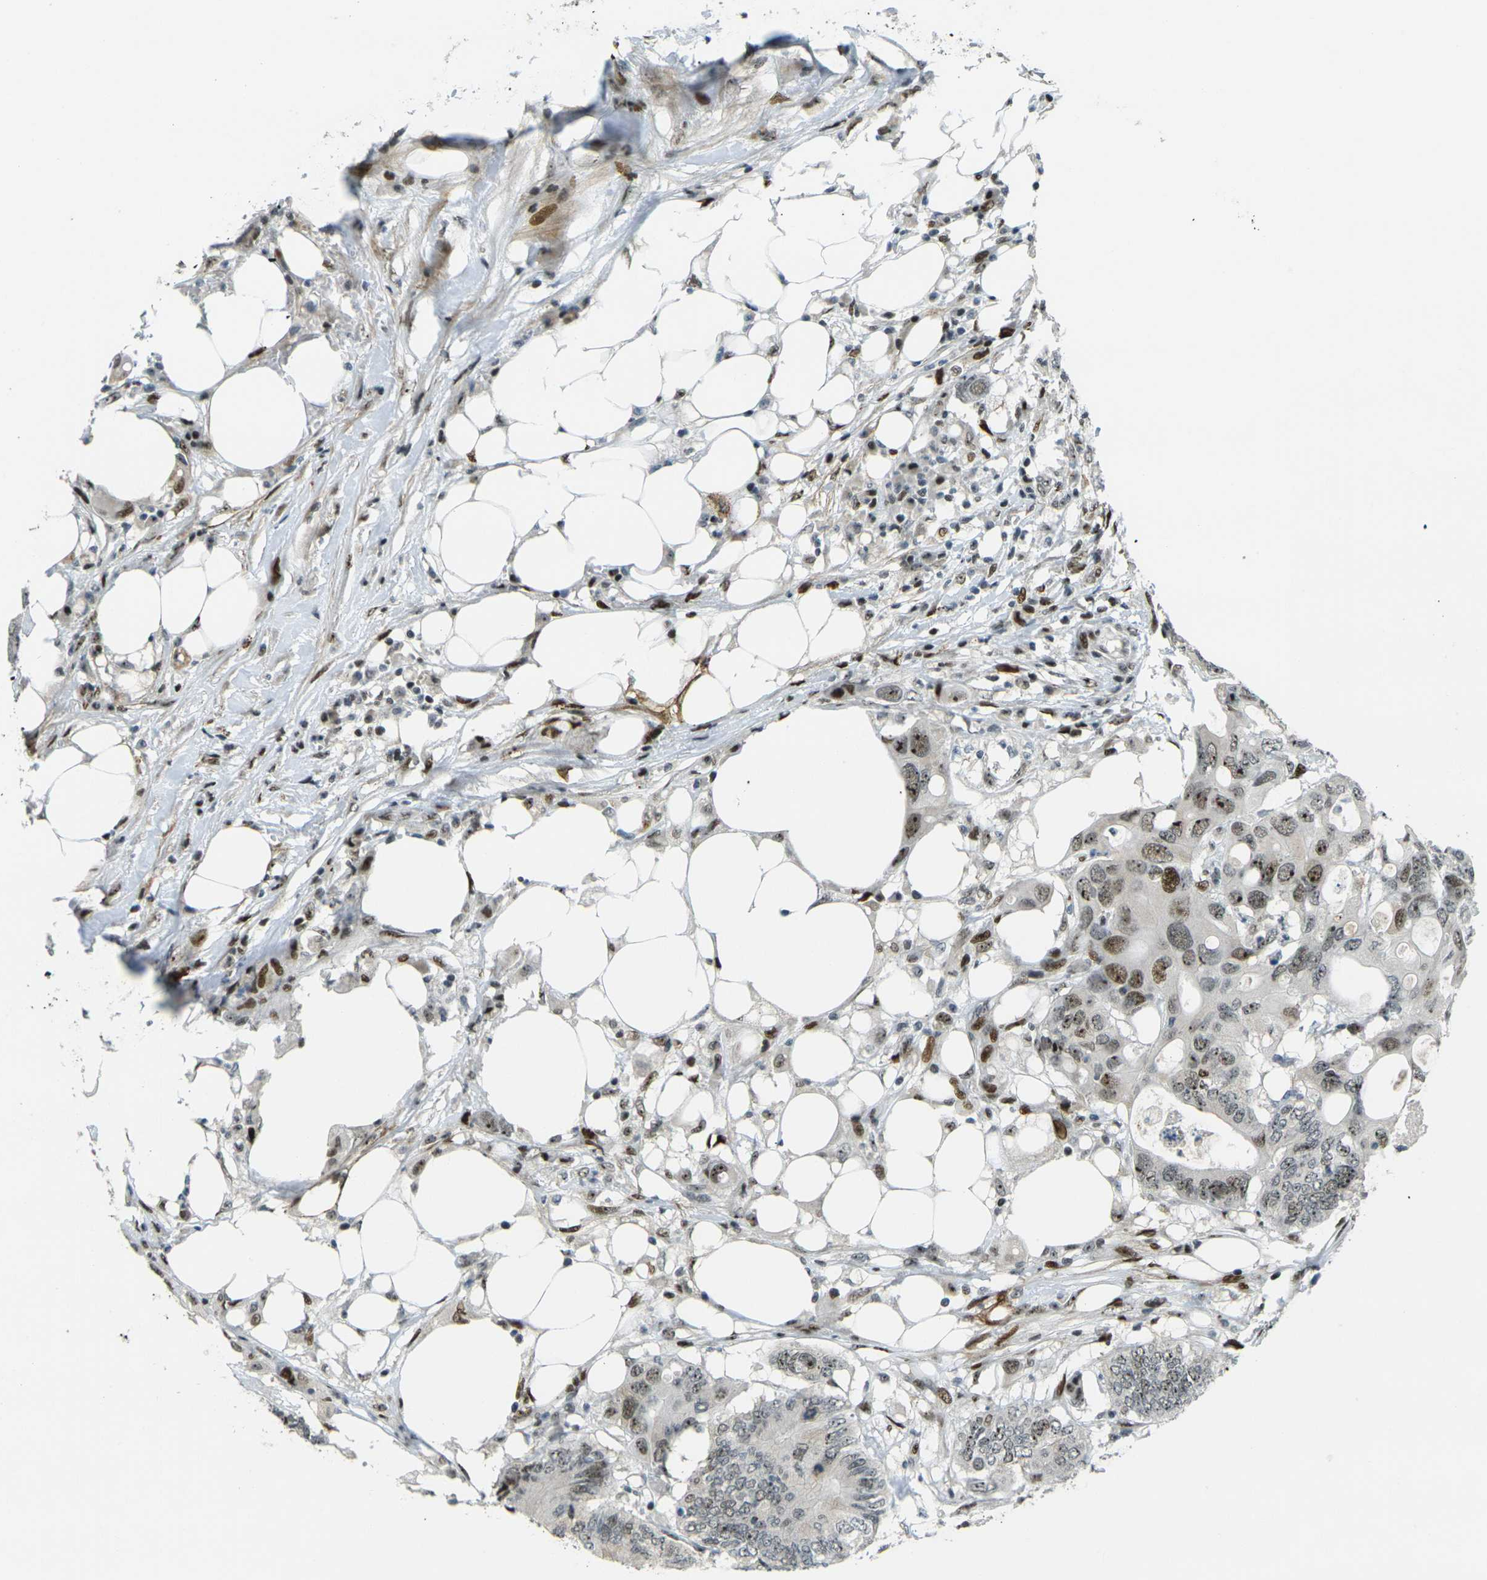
{"staining": {"intensity": "moderate", "quantity": ">75%", "location": "nuclear"}, "tissue": "colorectal cancer", "cell_type": "Tumor cells", "image_type": "cancer", "snomed": [{"axis": "morphology", "description": "Adenocarcinoma, NOS"}, {"axis": "topography", "description": "Colon"}], "caption": "This photomicrograph reveals immunohistochemistry staining of colorectal cancer, with medium moderate nuclear positivity in about >75% of tumor cells.", "gene": "UBE2C", "patient": {"sex": "male", "age": 71}}